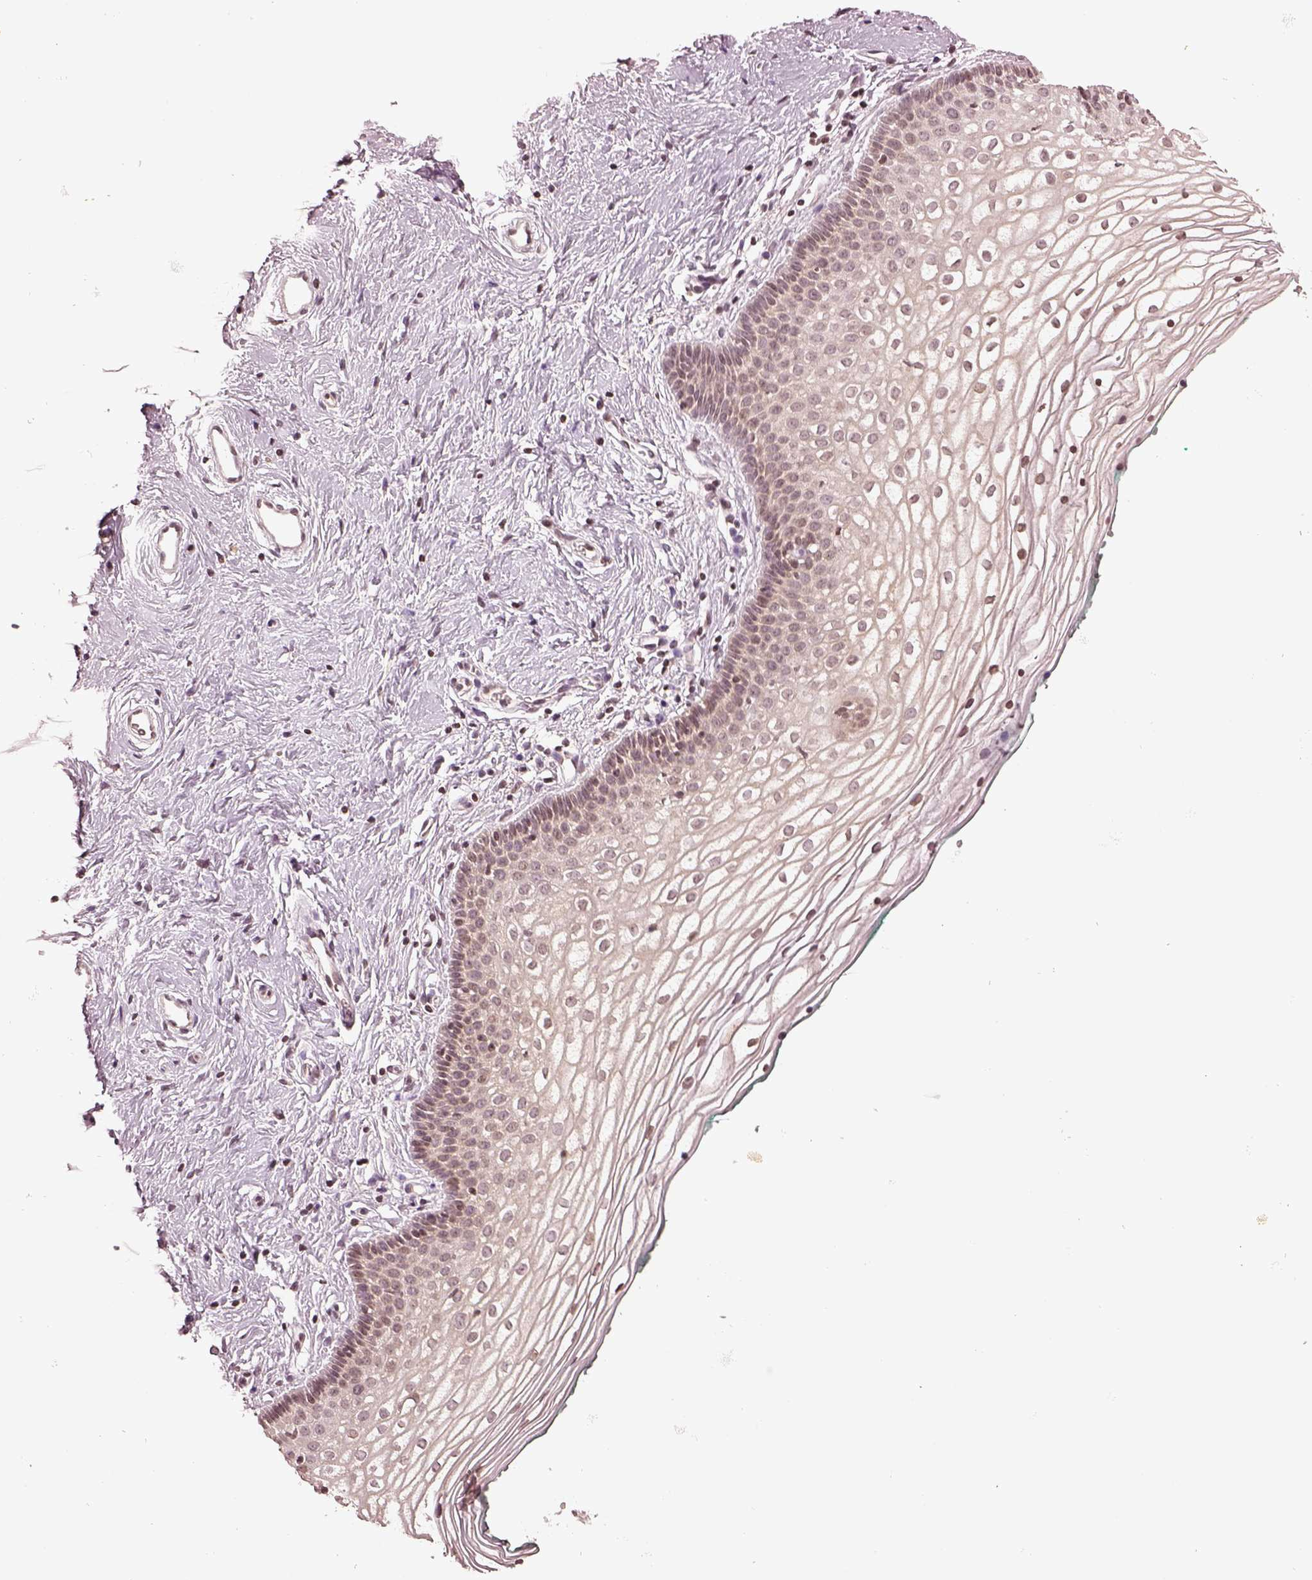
{"staining": {"intensity": "weak", "quantity": "<25%", "location": "nuclear"}, "tissue": "vagina", "cell_type": "Squamous epithelial cells", "image_type": "normal", "snomed": [{"axis": "morphology", "description": "Normal tissue, NOS"}, {"axis": "topography", "description": "Vagina"}], "caption": "Immunohistochemistry of normal human vagina reveals no expression in squamous epithelial cells. (DAB immunohistochemistry (IHC) visualized using brightfield microscopy, high magnification).", "gene": "GRM4", "patient": {"sex": "female", "age": 36}}